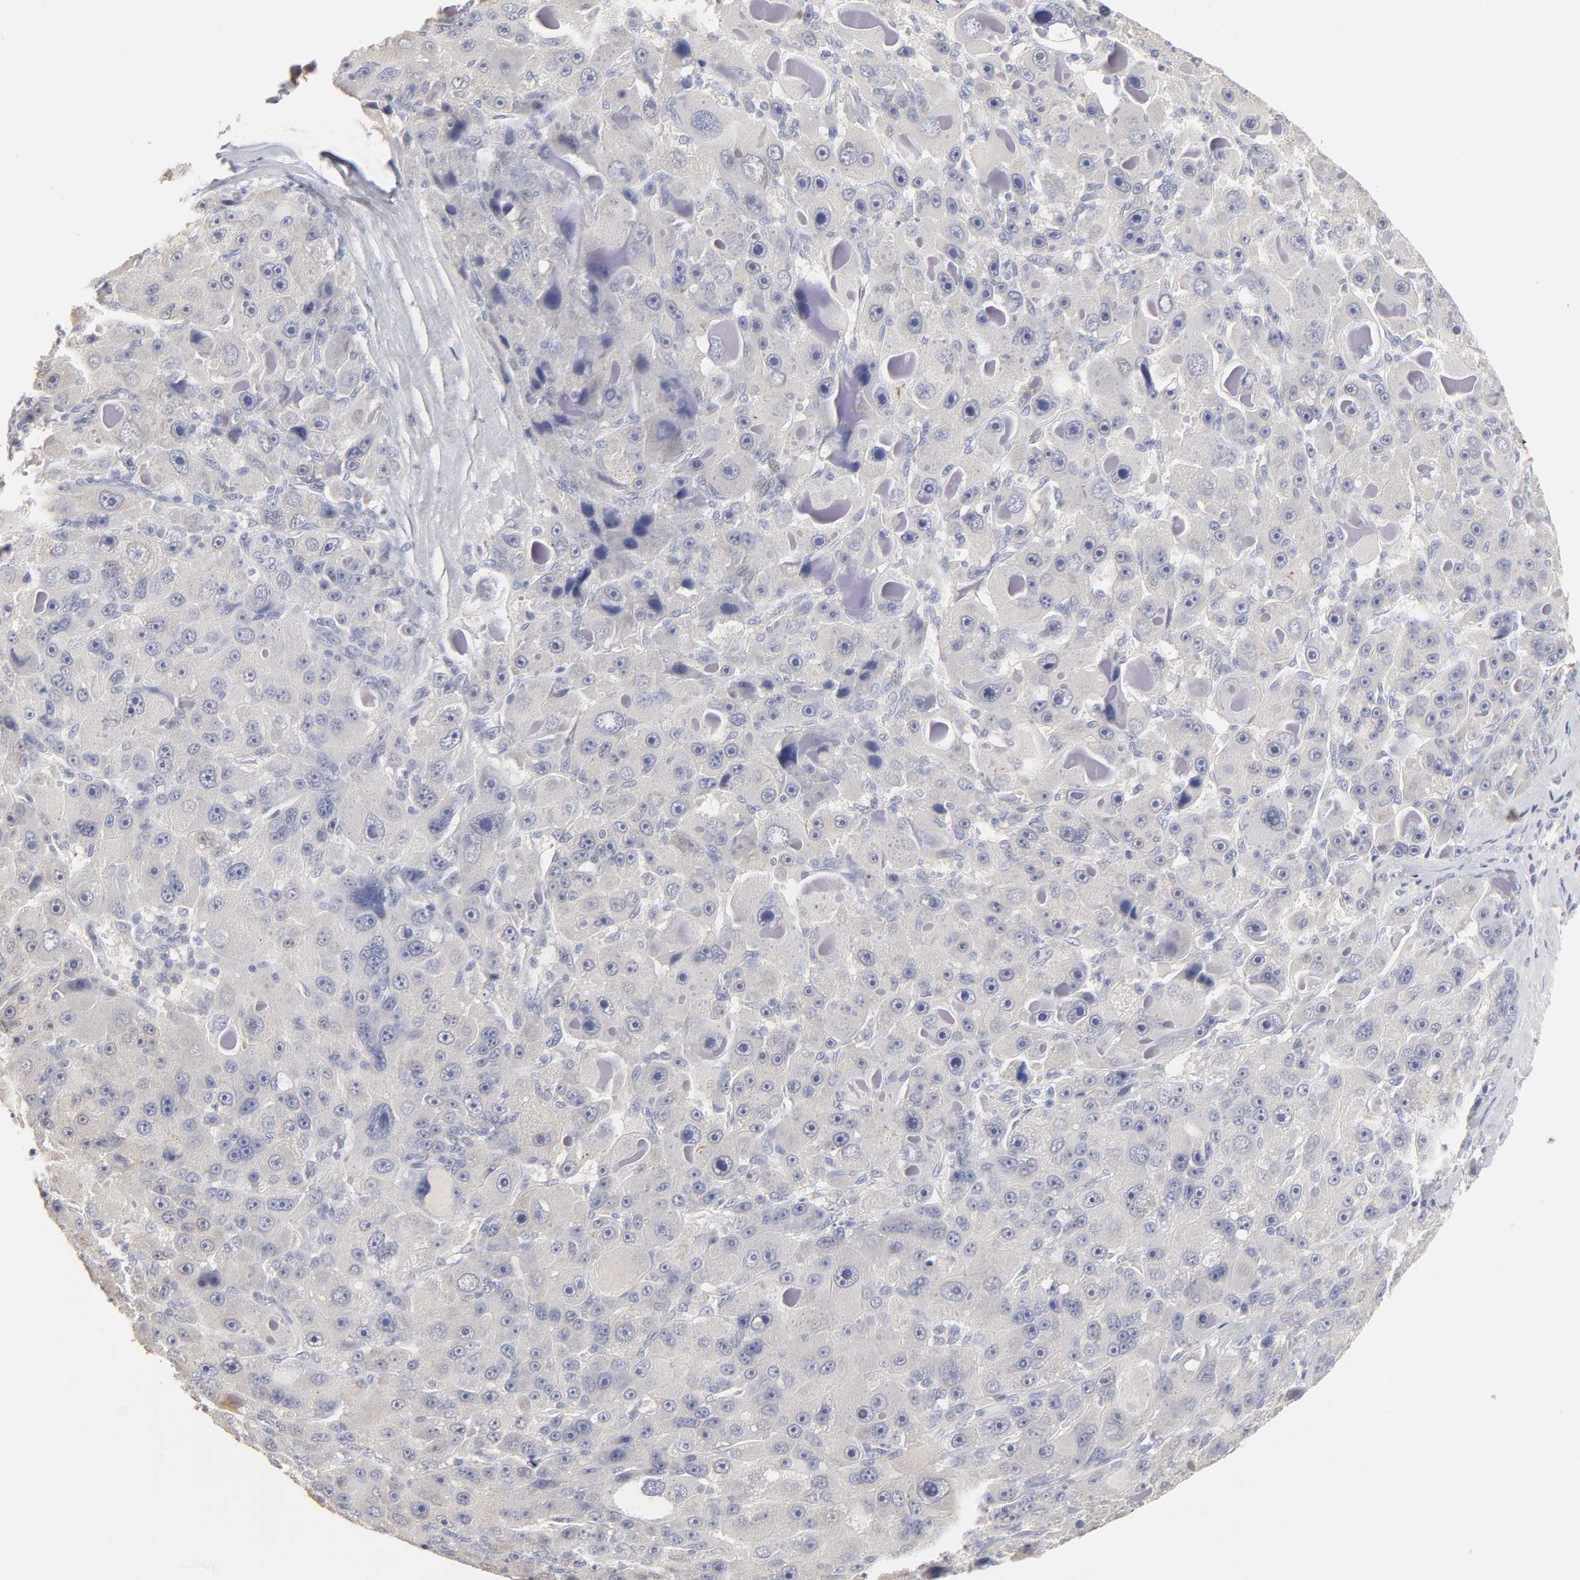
{"staining": {"intensity": "weak", "quantity": "25%-75%", "location": "cytoplasmic/membranous"}, "tissue": "liver cancer", "cell_type": "Tumor cells", "image_type": "cancer", "snomed": [{"axis": "morphology", "description": "Carcinoma, Hepatocellular, NOS"}, {"axis": "topography", "description": "Liver"}], "caption": "Human liver cancer (hepatocellular carcinoma) stained for a protein (brown) displays weak cytoplasmic/membranous positive expression in about 25%-75% of tumor cells.", "gene": "DNAL4", "patient": {"sex": "male", "age": 76}}